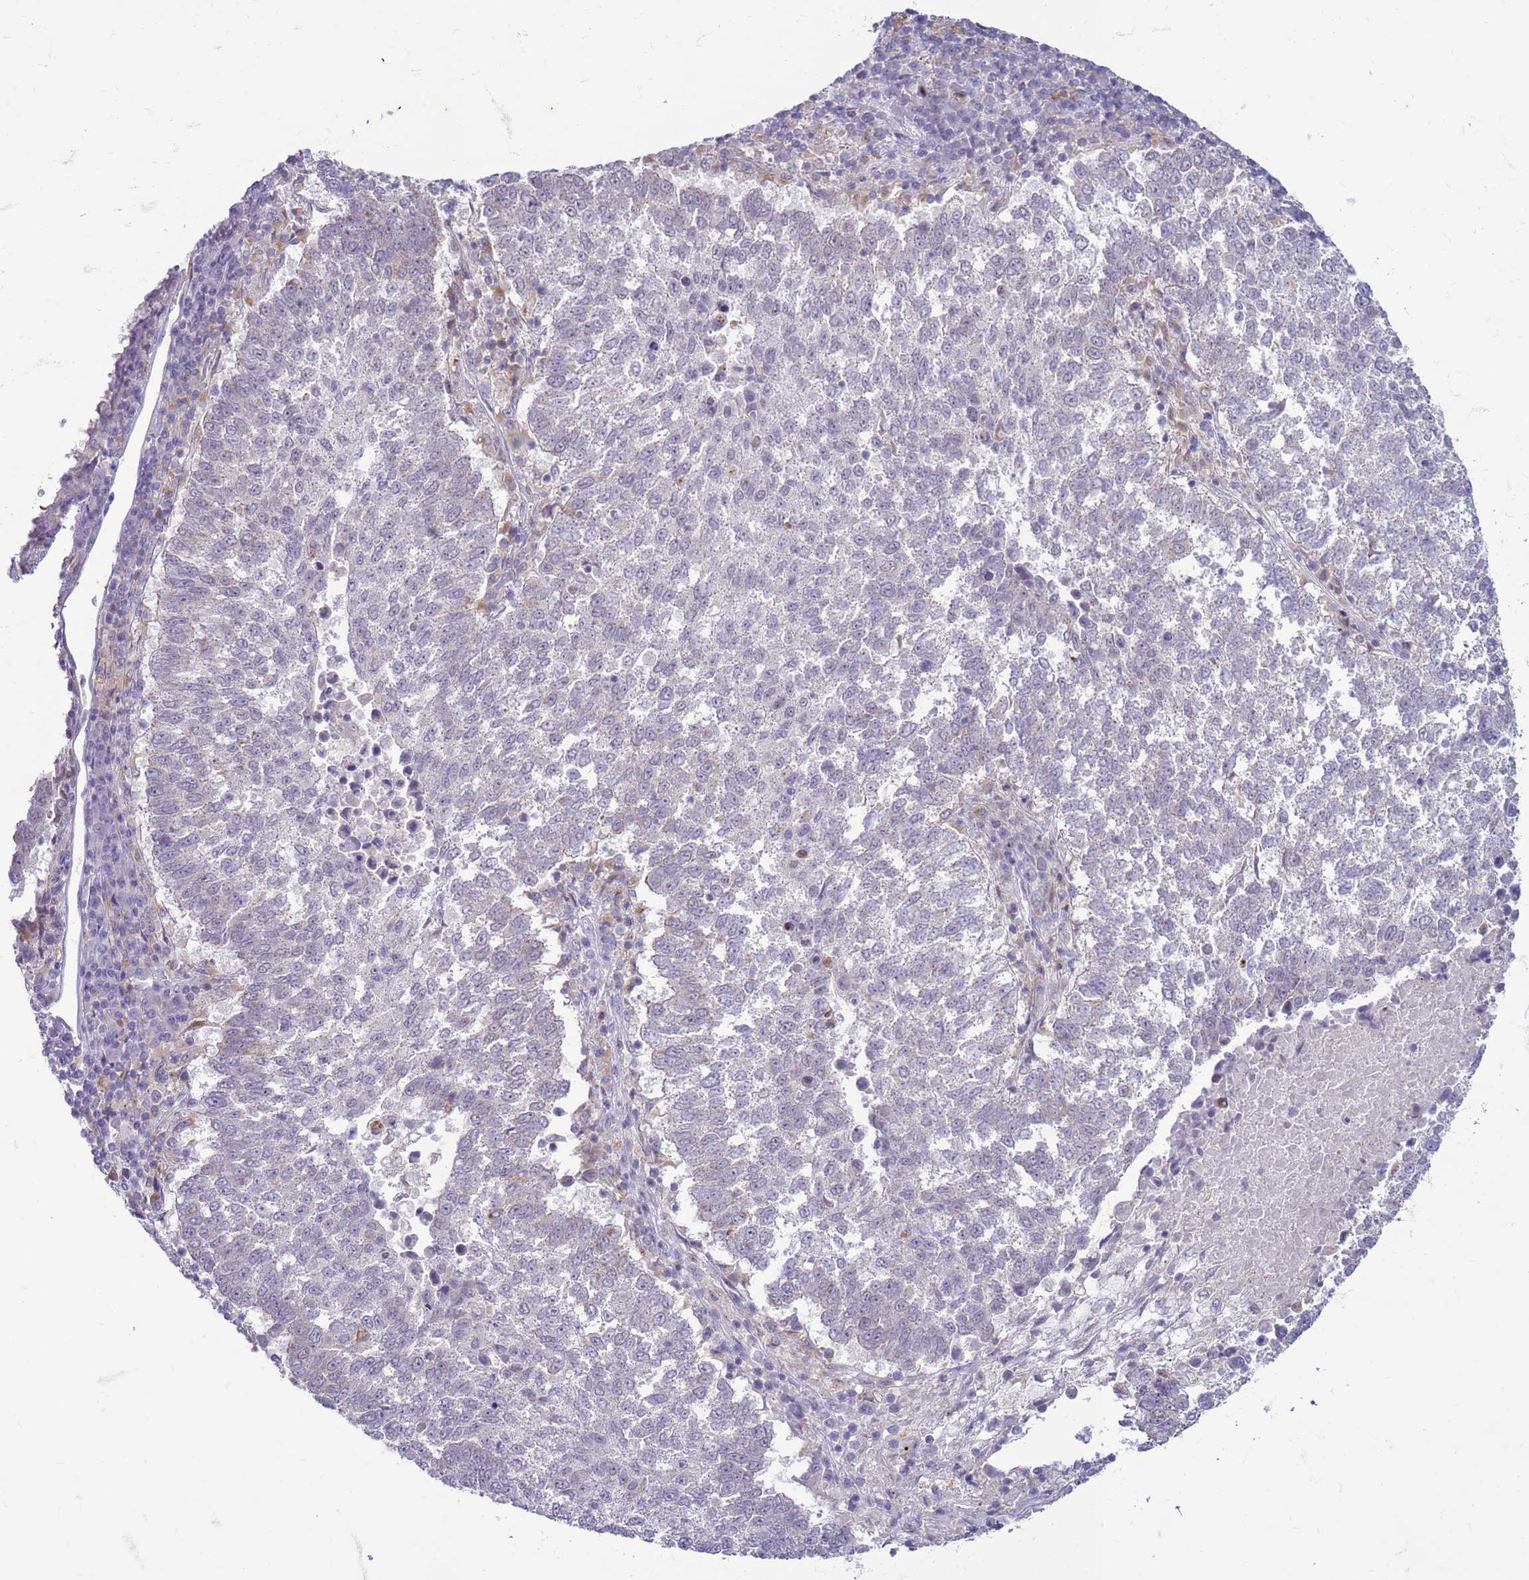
{"staining": {"intensity": "negative", "quantity": "none", "location": "none"}, "tissue": "lung cancer", "cell_type": "Tumor cells", "image_type": "cancer", "snomed": [{"axis": "morphology", "description": "Squamous cell carcinoma, NOS"}, {"axis": "topography", "description": "Lung"}], "caption": "The photomicrograph shows no staining of tumor cells in lung squamous cell carcinoma.", "gene": "SLC15A3", "patient": {"sex": "male", "age": 73}}